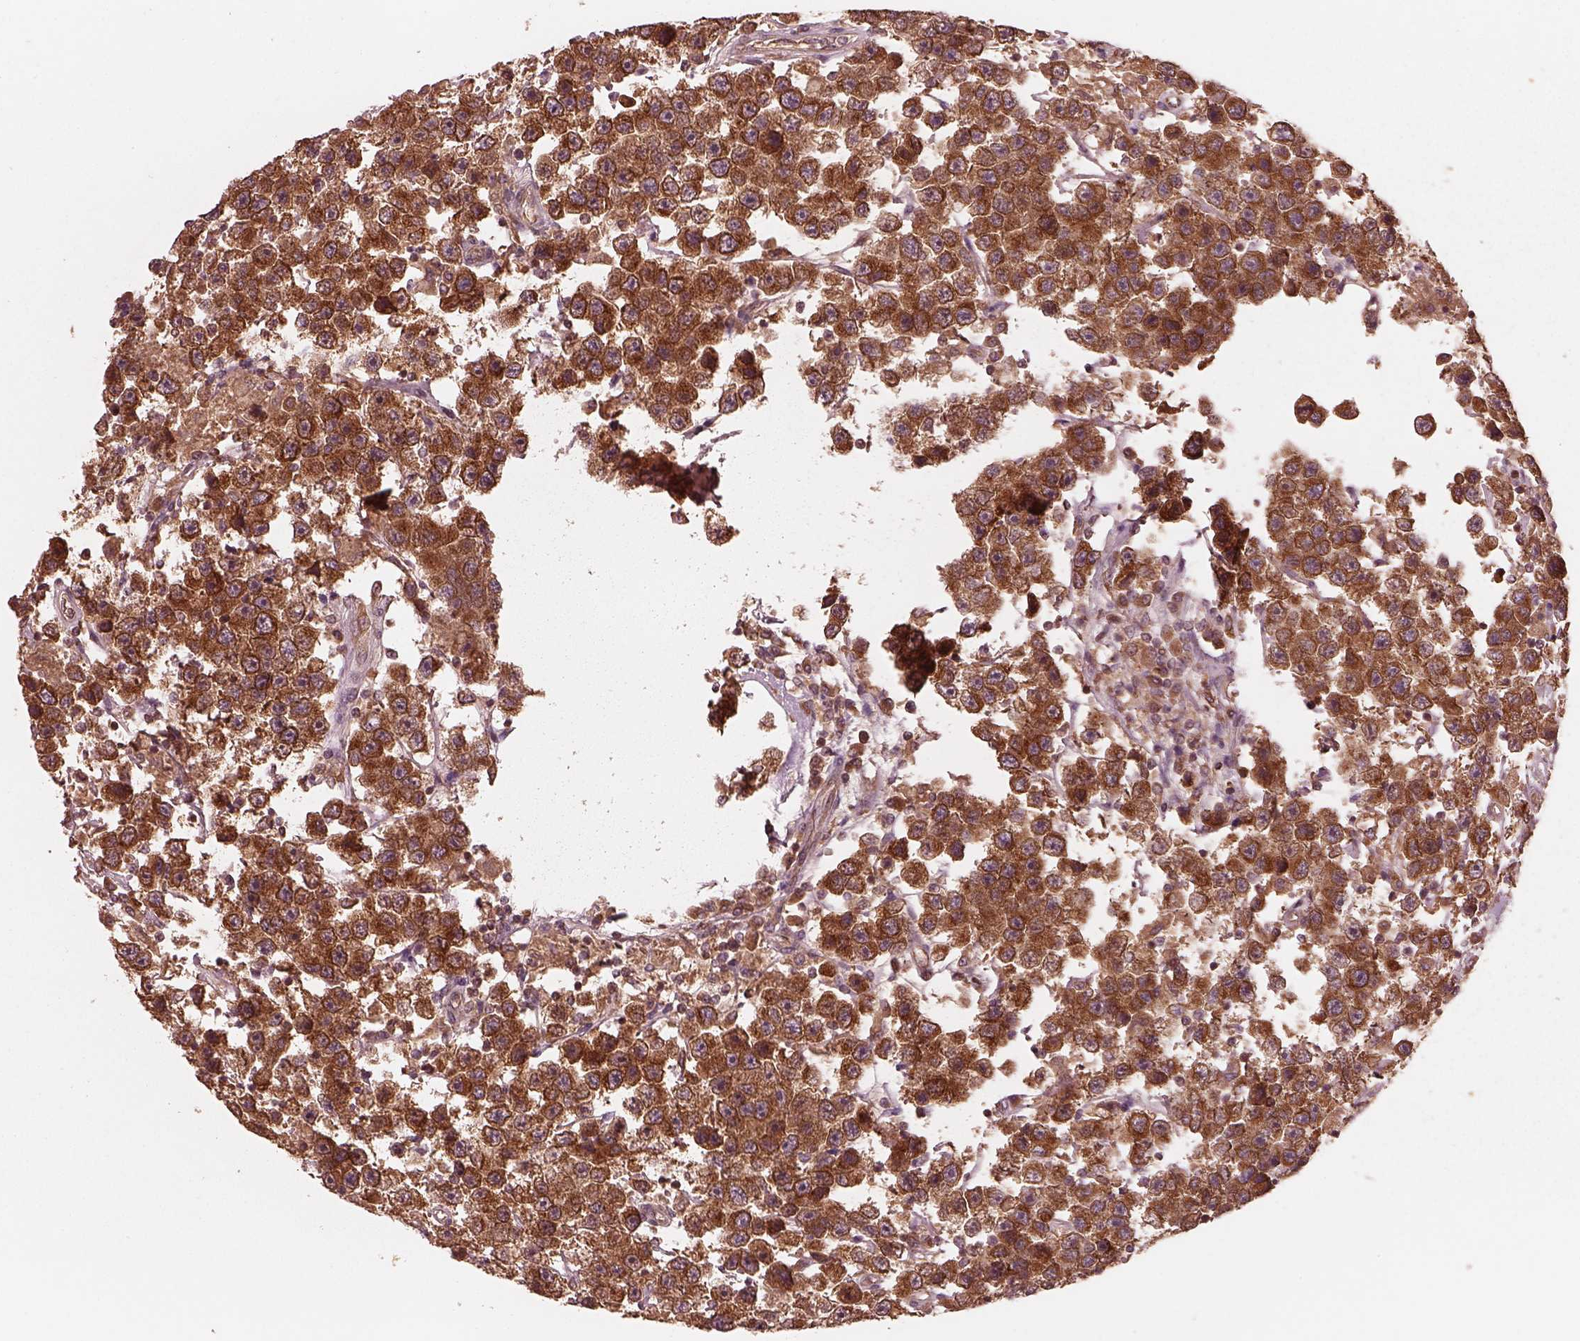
{"staining": {"intensity": "strong", "quantity": ">75%", "location": "cytoplasmic/membranous"}, "tissue": "testis cancer", "cell_type": "Tumor cells", "image_type": "cancer", "snomed": [{"axis": "morphology", "description": "Seminoma, NOS"}, {"axis": "topography", "description": "Testis"}], "caption": "Seminoma (testis) stained for a protein (brown) demonstrates strong cytoplasmic/membranous positive staining in about >75% of tumor cells.", "gene": "PIK3R2", "patient": {"sex": "male", "age": 45}}